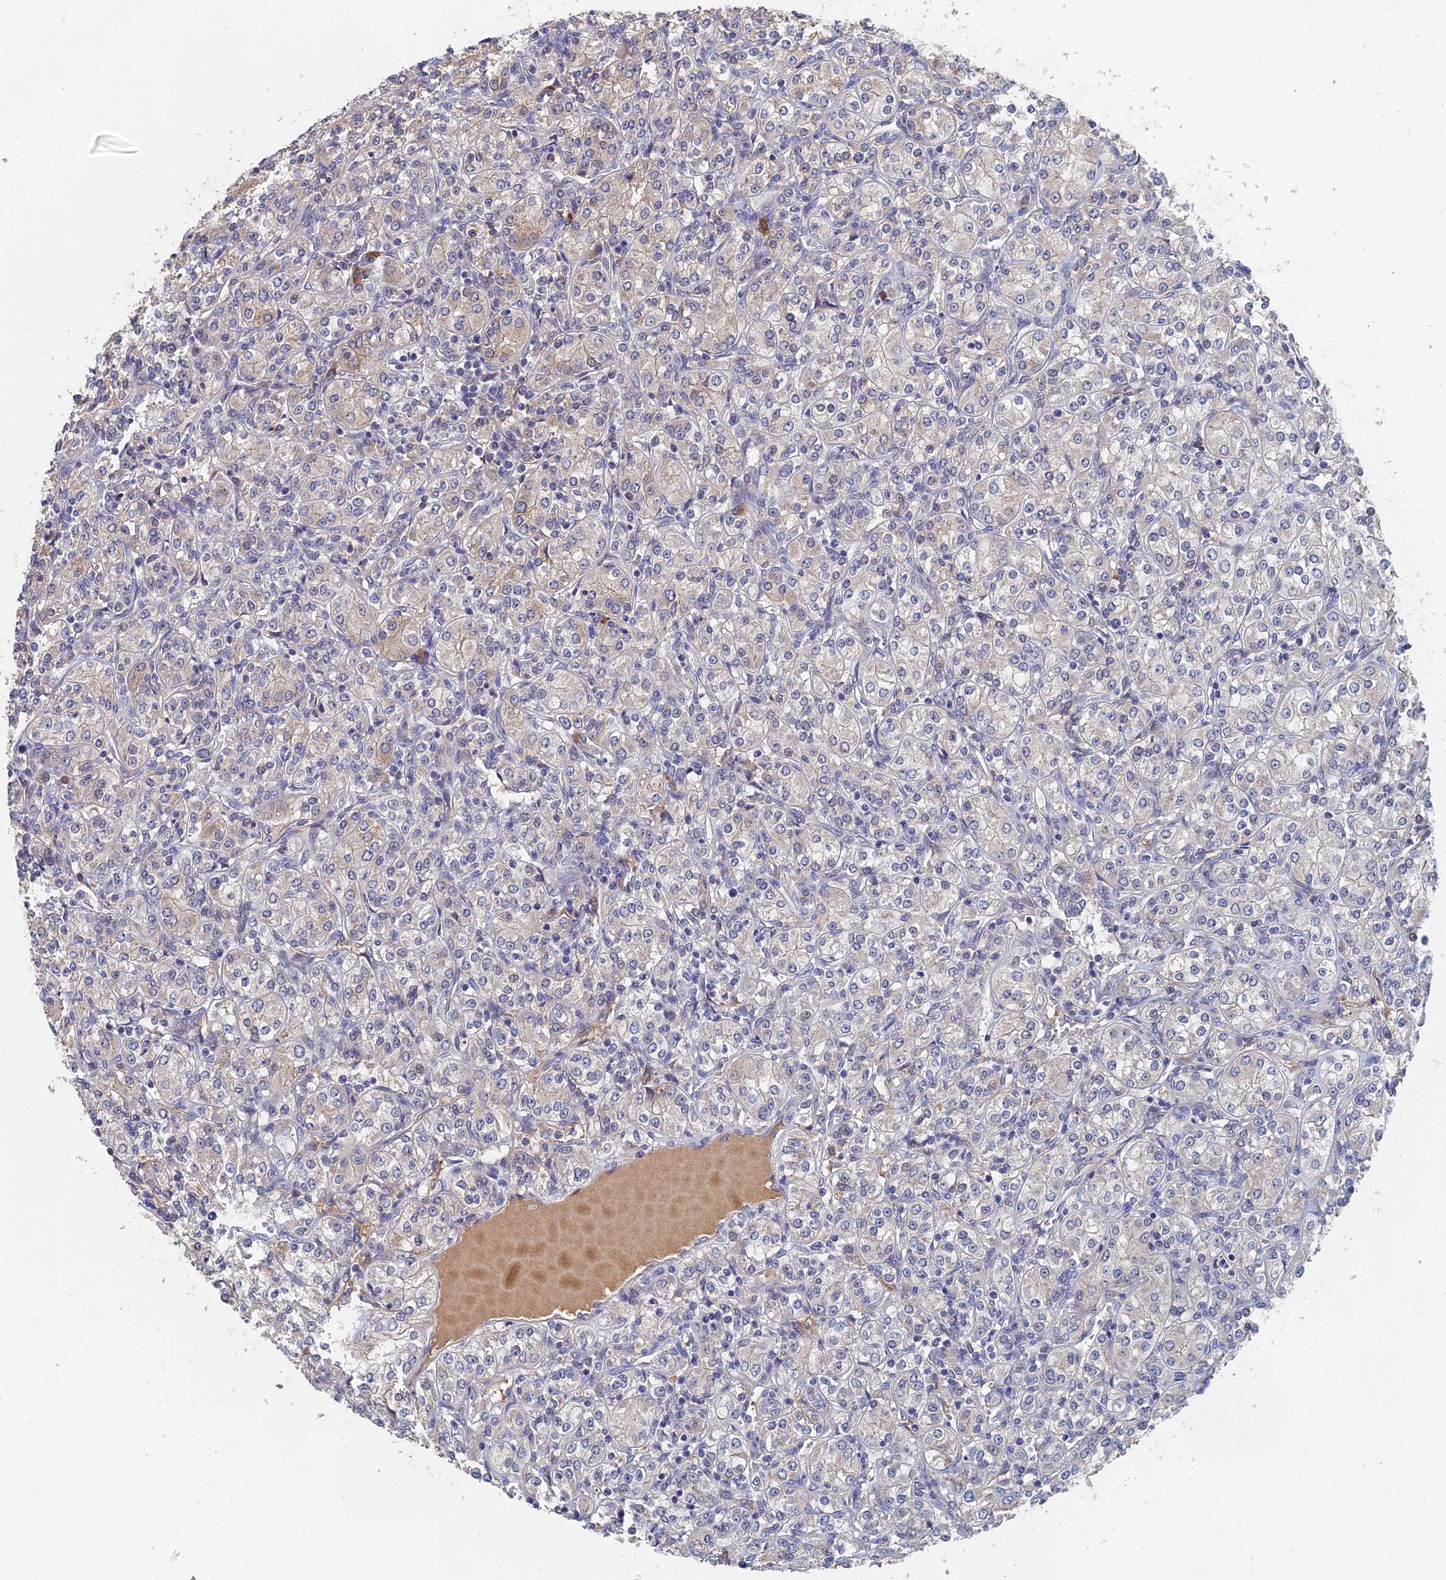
{"staining": {"intensity": "weak", "quantity": "<25%", "location": "cytoplasmic/membranous"}, "tissue": "renal cancer", "cell_type": "Tumor cells", "image_type": "cancer", "snomed": [{"axis": "morphology", "description": "Adenocarcinoma, NOS"}, {"axis": "topography", "description": "Kidney"}], "caption": "Immunohistochemical staining of renal cancer (adenocarcinoma) exhibits no significant staining in tumor cells. The staining is performed using DAB (3,3'-diaminobenzidine) brown chromogen with nuclei counter-stained in using hematoxylin.", "gene": "SLC33A1", "patient": {"sex": "male", "age": 77}}